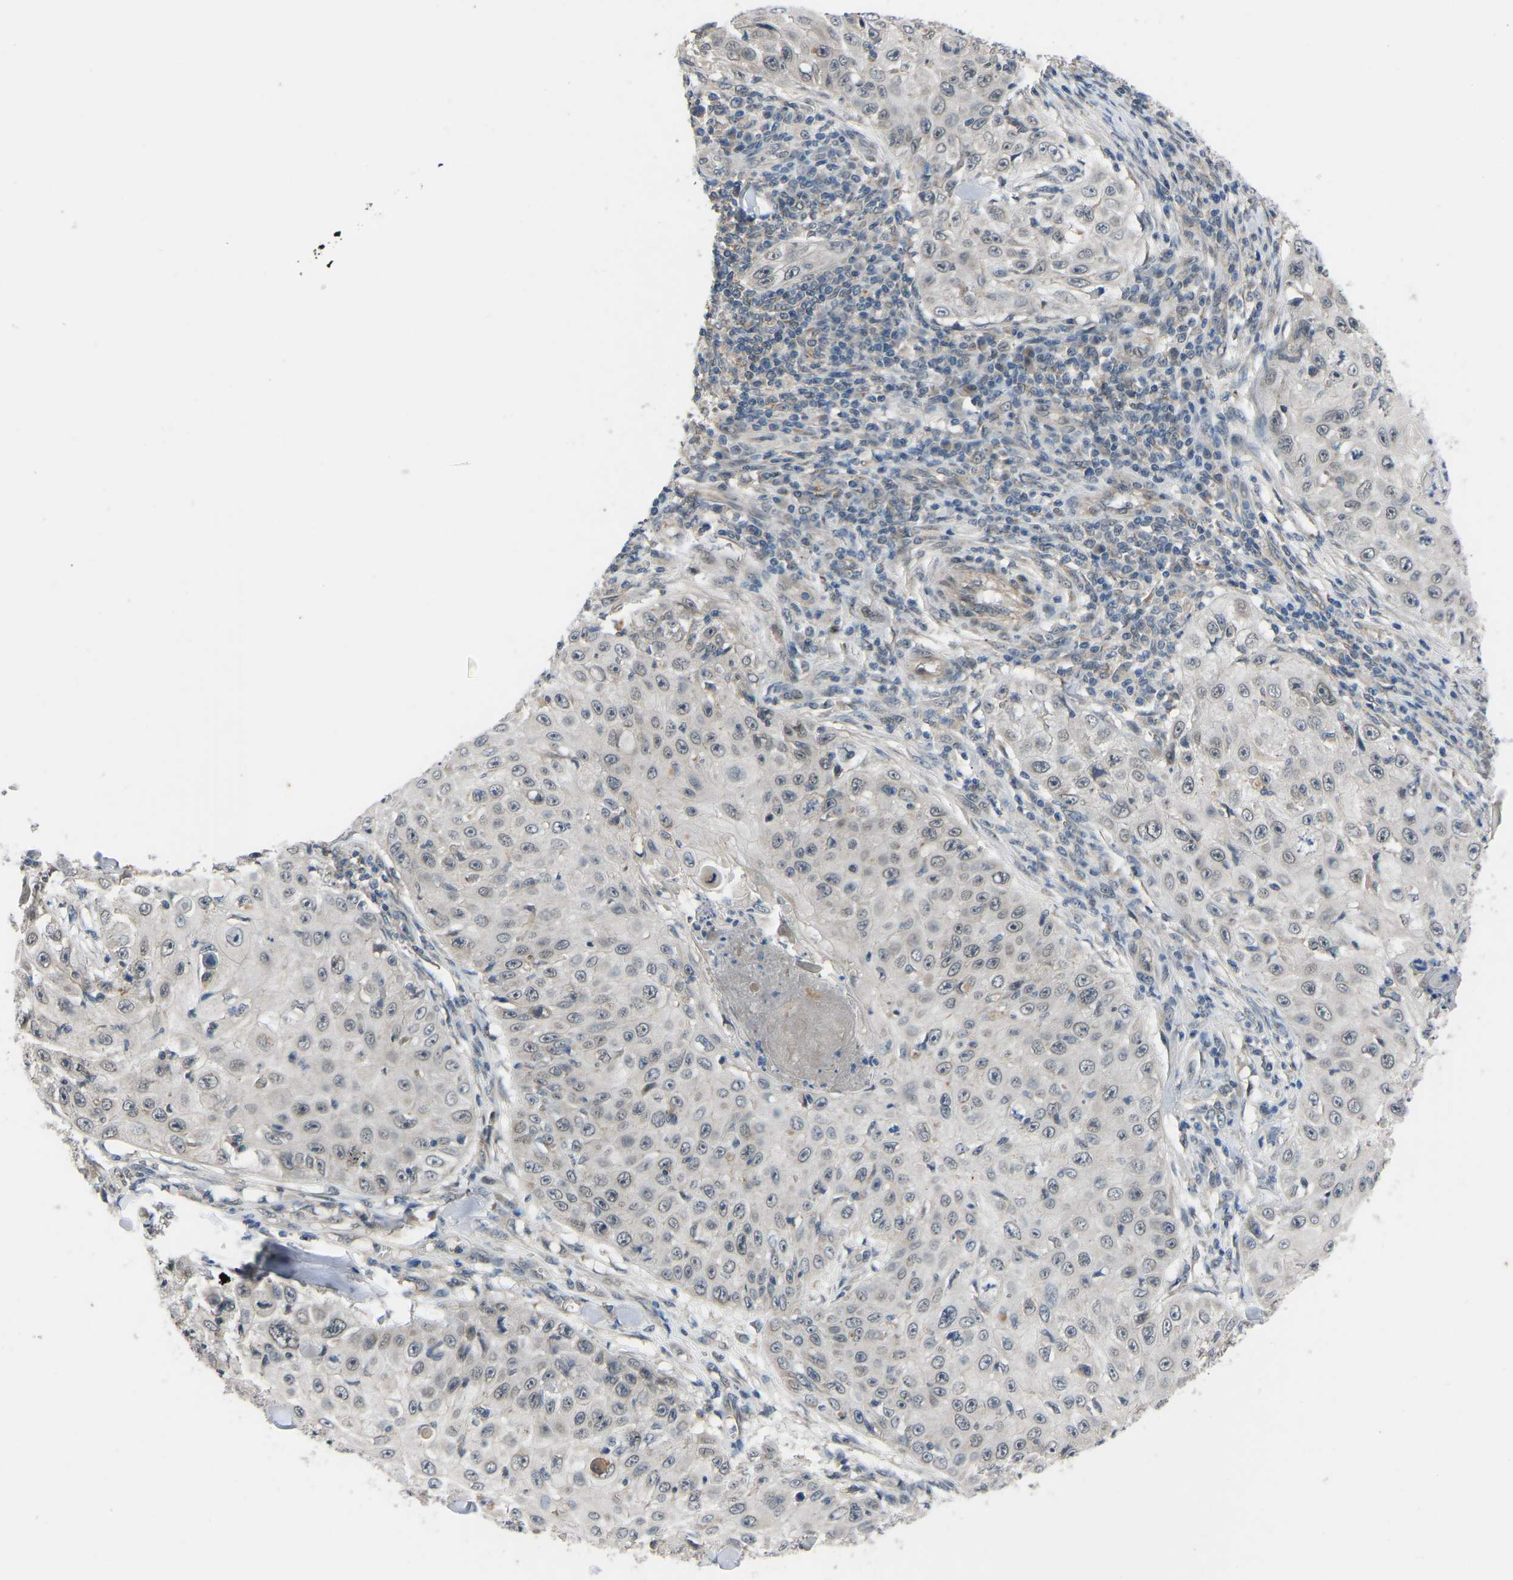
{"staining": {"intensity": "weak", "quantity": "<25%", "location": "cytoplasmic/membranous"}, "tissue": "skin cancer", "cell_type": "Tumor cells", "image_type": "cancer", "snomed": [{"axis": "morphology", "description": "Squamous cell carcinoma, NOS"}, {"axis": "topography", "description": "Skin"}], "caption": "Tumor cells show no significant protein staining in skin cancer.", "gene": "CDK2AP1", "patient": {"sex": "male", "age": 86}}